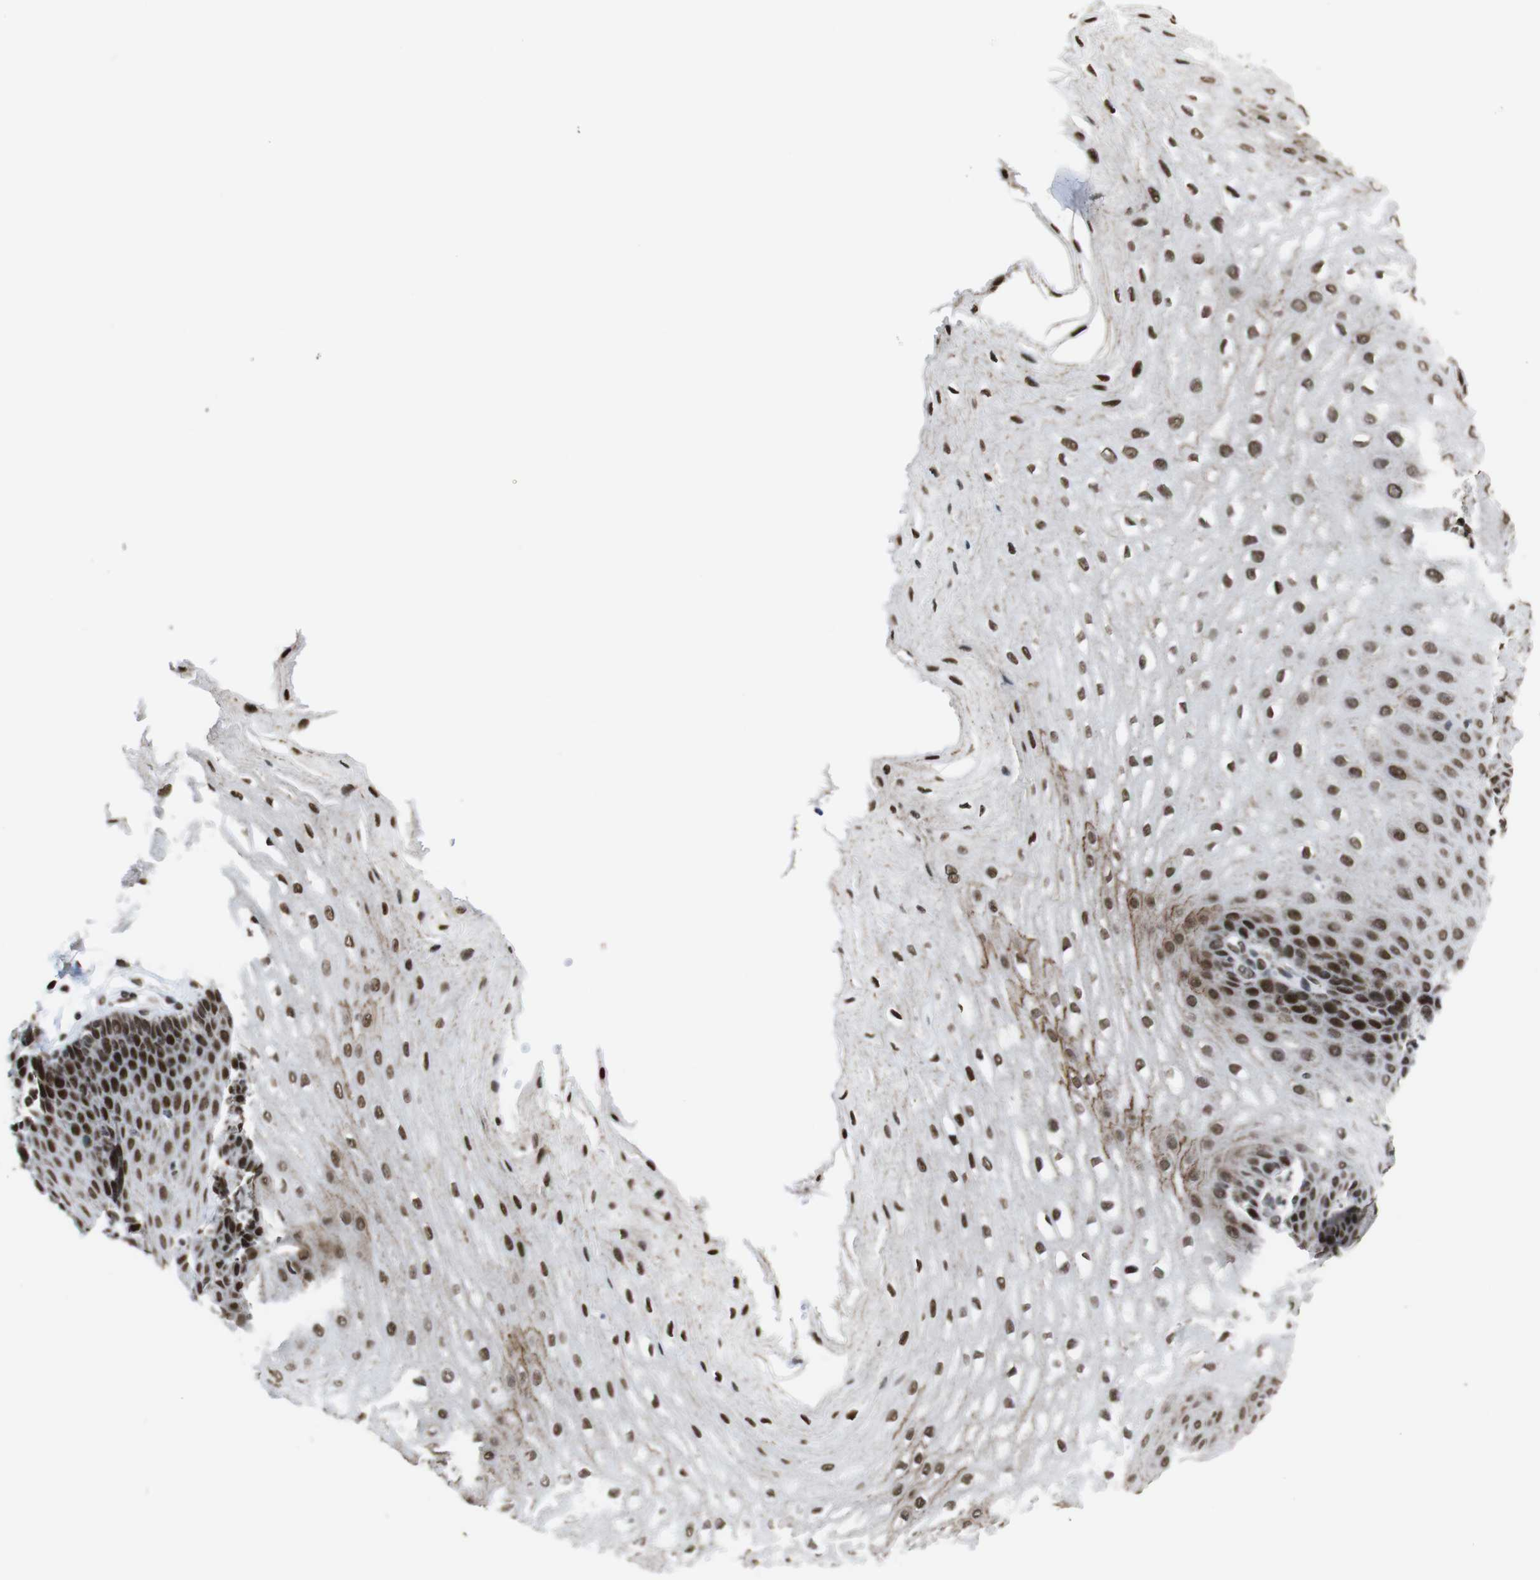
{"staining": {"intensity": "strong", "quantity": ">75%", "location": "nuclear"}, "tissue": "esophagus", "cell_type": "Squamous epithelial cells", "image_type": "normal", "snomed": [{"axis": "morphology", "description": "Normal tissue, NOS"}, {"axis": "topography", "description": "Esophagus"}], "caption": "High-power microscopy captured an immunohistochemistry (IHC) image of unremarkable esophagus, revealing strong nuclear staining in about >75% of squamous epithelial cells. (DAB (3,3'-diaminobenzidine) IHC, brown staining for protein, blue staining for nuclei).", "gene": "ROMO1", "patient": {"sex": "male", "age": 54}}